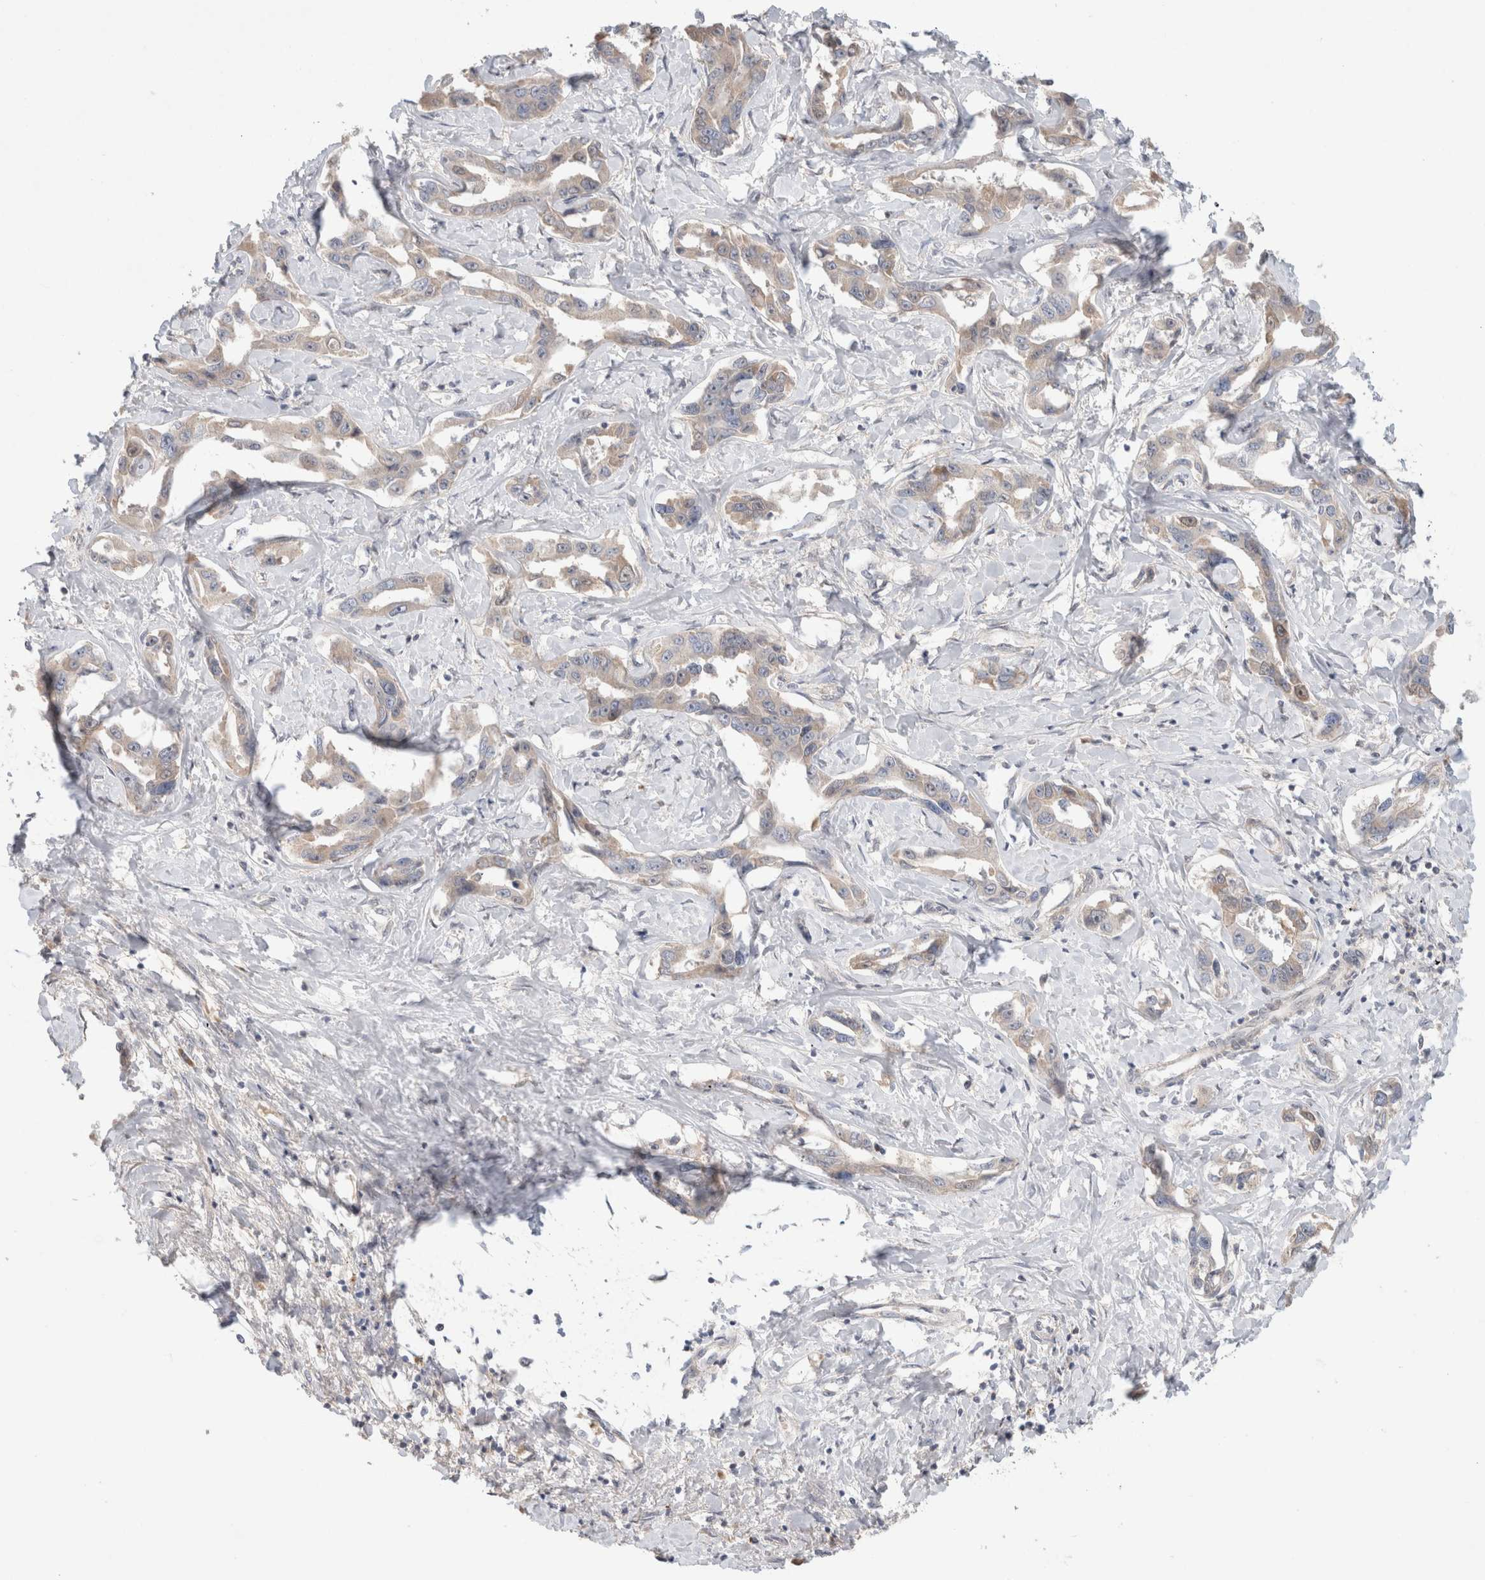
{"staining": {"intensity": "weak", "quantity": "<25%", "location": "cytoplasmic/membranous"}, "tissue": "liver cancer", "cell_type": "Tumor cells", "image_type": "cancer", "snomed": [{"axis": "morphology", "description": "Cholangiocarcinoma"}, {"axis": "topography", "description": "Liver"}], "caption": "This is an immunohistochemistry (IHC) histopathology image of liver cancer. There is no positivity in tumor cells.", "gene": "SYDE2", "patient": {"sex": "male", "age": 59}}